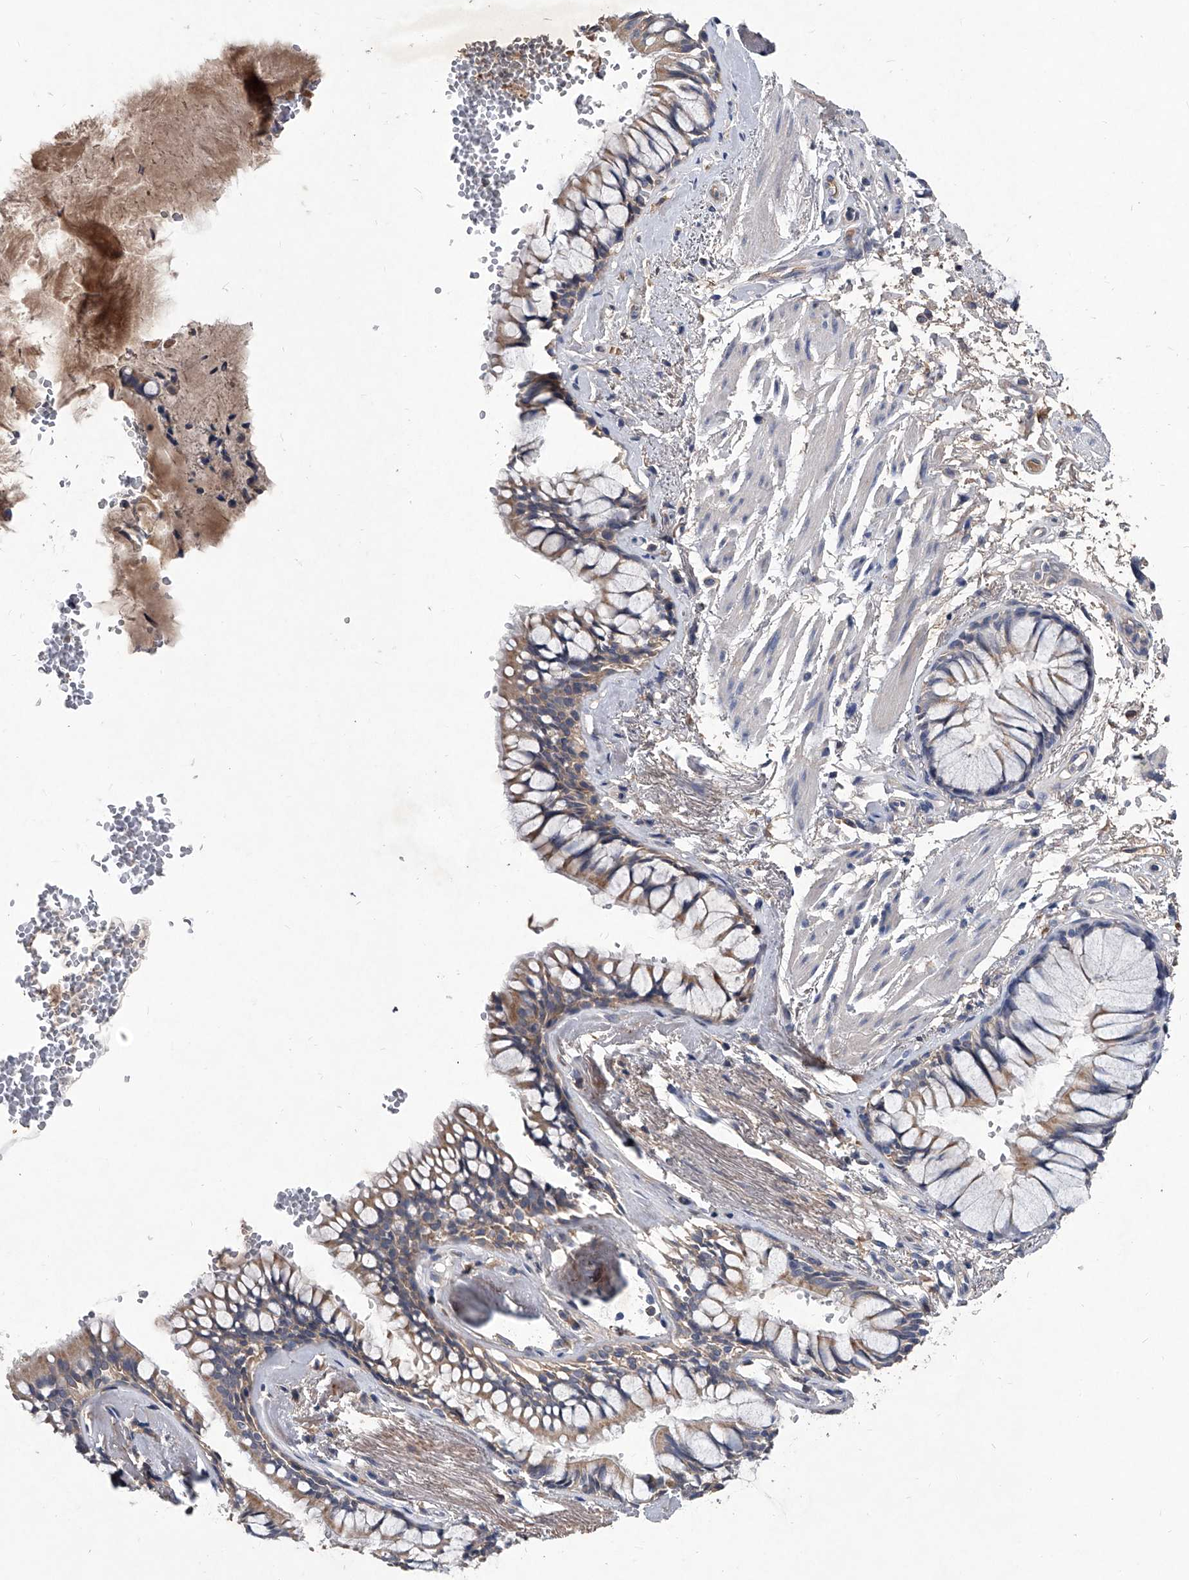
{"staining": {"intensity": "weak", "quantity": ">75%", "location": "cytoplasmic/membranous"}, "tissue": "bronchus", "cell_type": "Respiratory epithelial cells", "image_type": "normal", "snomed": [{"axis": "morphology", "description": "Normal tissue, NOS"}, {"axis": "topography", "description": "Cartilage tissue"}, {"axis": "topography", "description": "Bronchus"}], "caption": "Immunohistochemical staining of benign bronchus displays low levels of weak cytoplasmic/membranous expression in about >75% of respiratory epithelial cells. The protein is shown in brown color, while the nuclei are stained blue.", "gene": "C5", "patient": {"sex": "female", "age": 73}}